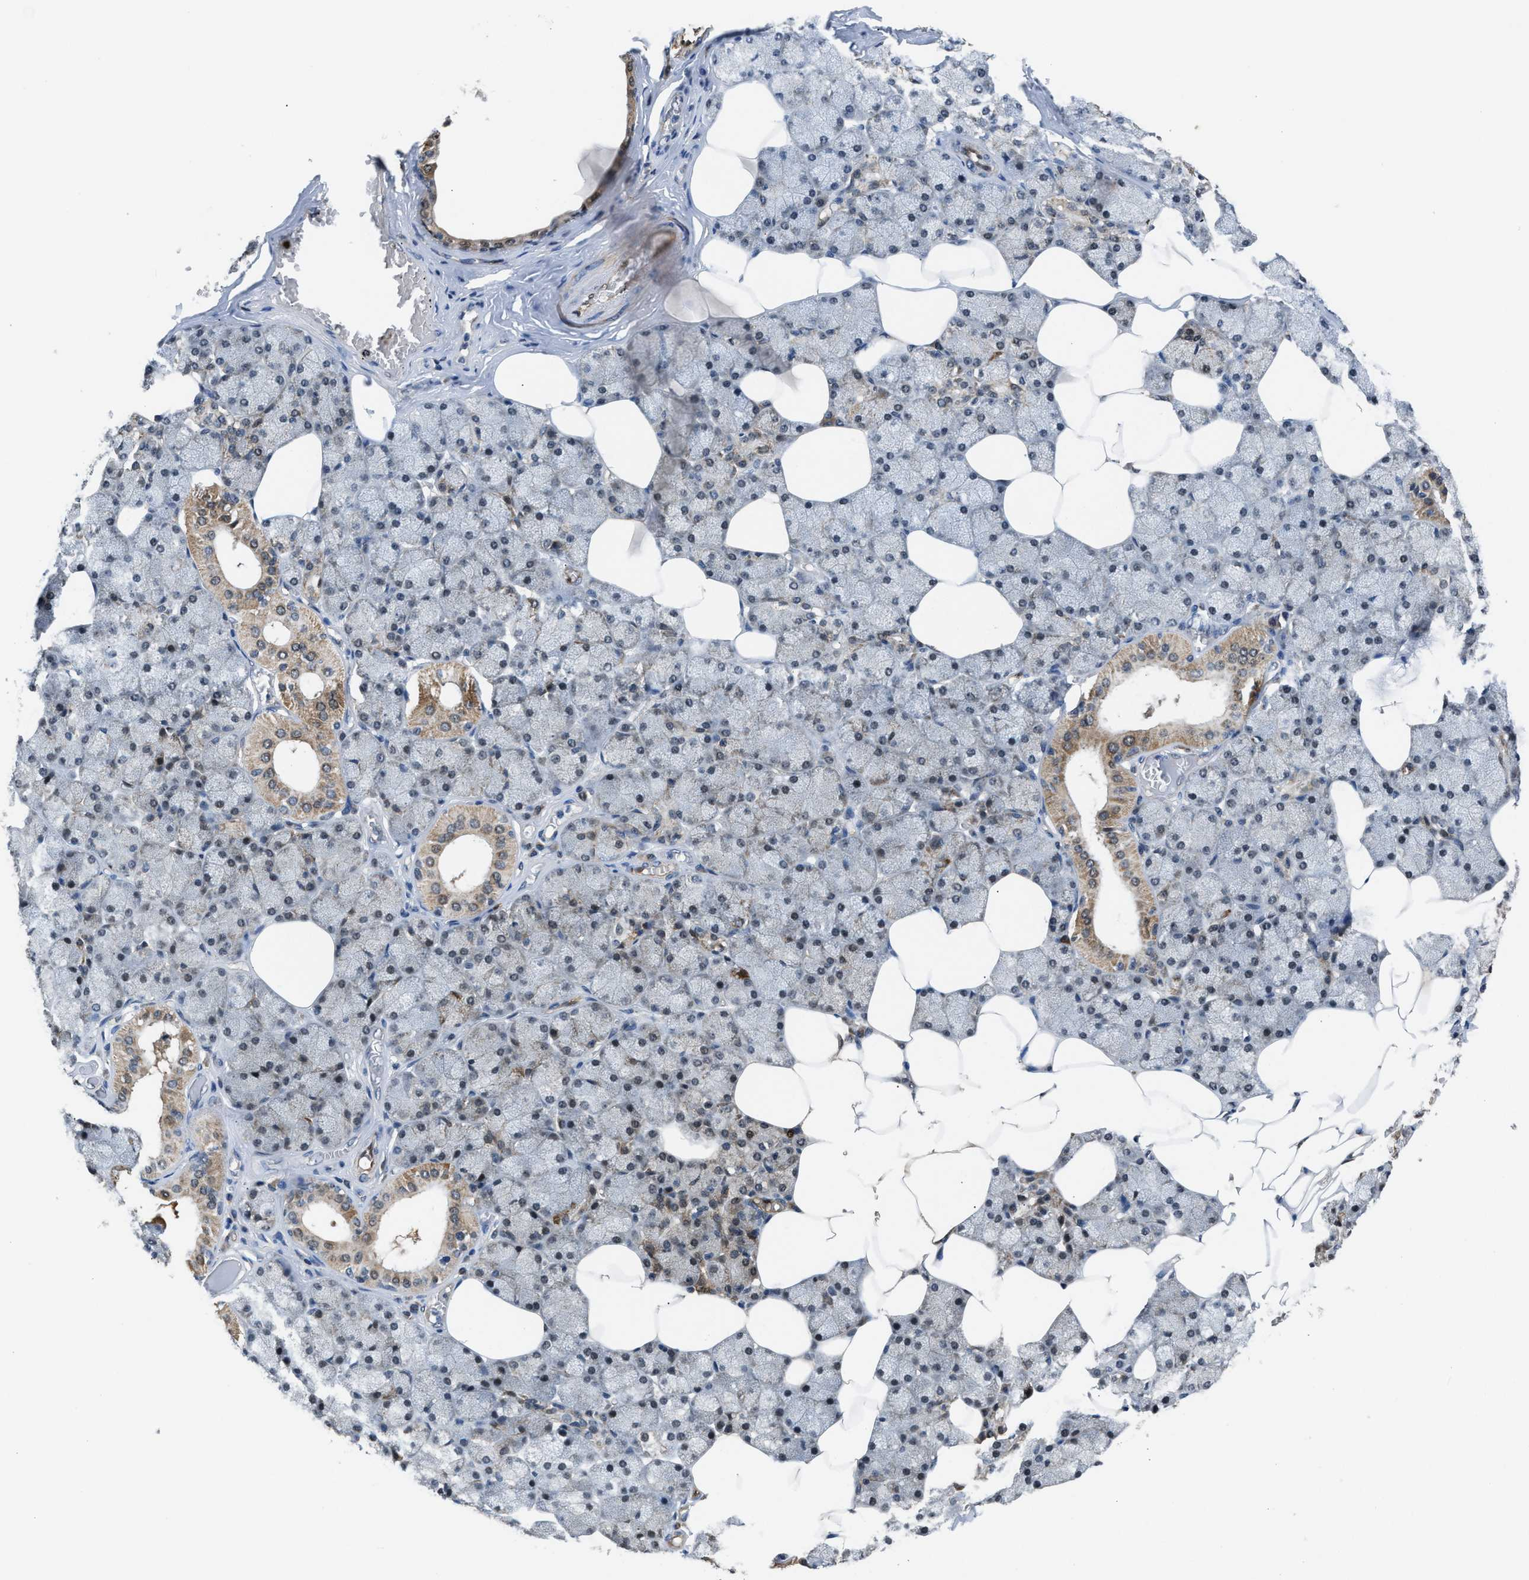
{"staining": {"intensity": "moderate", "quantity": ">75%", "location": "cytoplasmic/membranous,nuclear"}, "tissue": "salivary gland", "cell_type": "Glandular cells", "image_type": "normal", "snomed": [{"axis": "morphology", "description": "Normal tissue, NOS"}, {"axis": "topography", "description": "Salivary gland"}], "caption": "Immunohistochemical staining of normal salivary gland demonstrates moderate cytoplasmic/membranous,nuclear protein staining in about >75% of glandular cells. The staining is performed using DAB brown chromogen to label protein expression. The nuclei are counter-stained blue using hematoxylin.", "gene": "PPA1", "patient": {"sex": "male", "age": 62}}